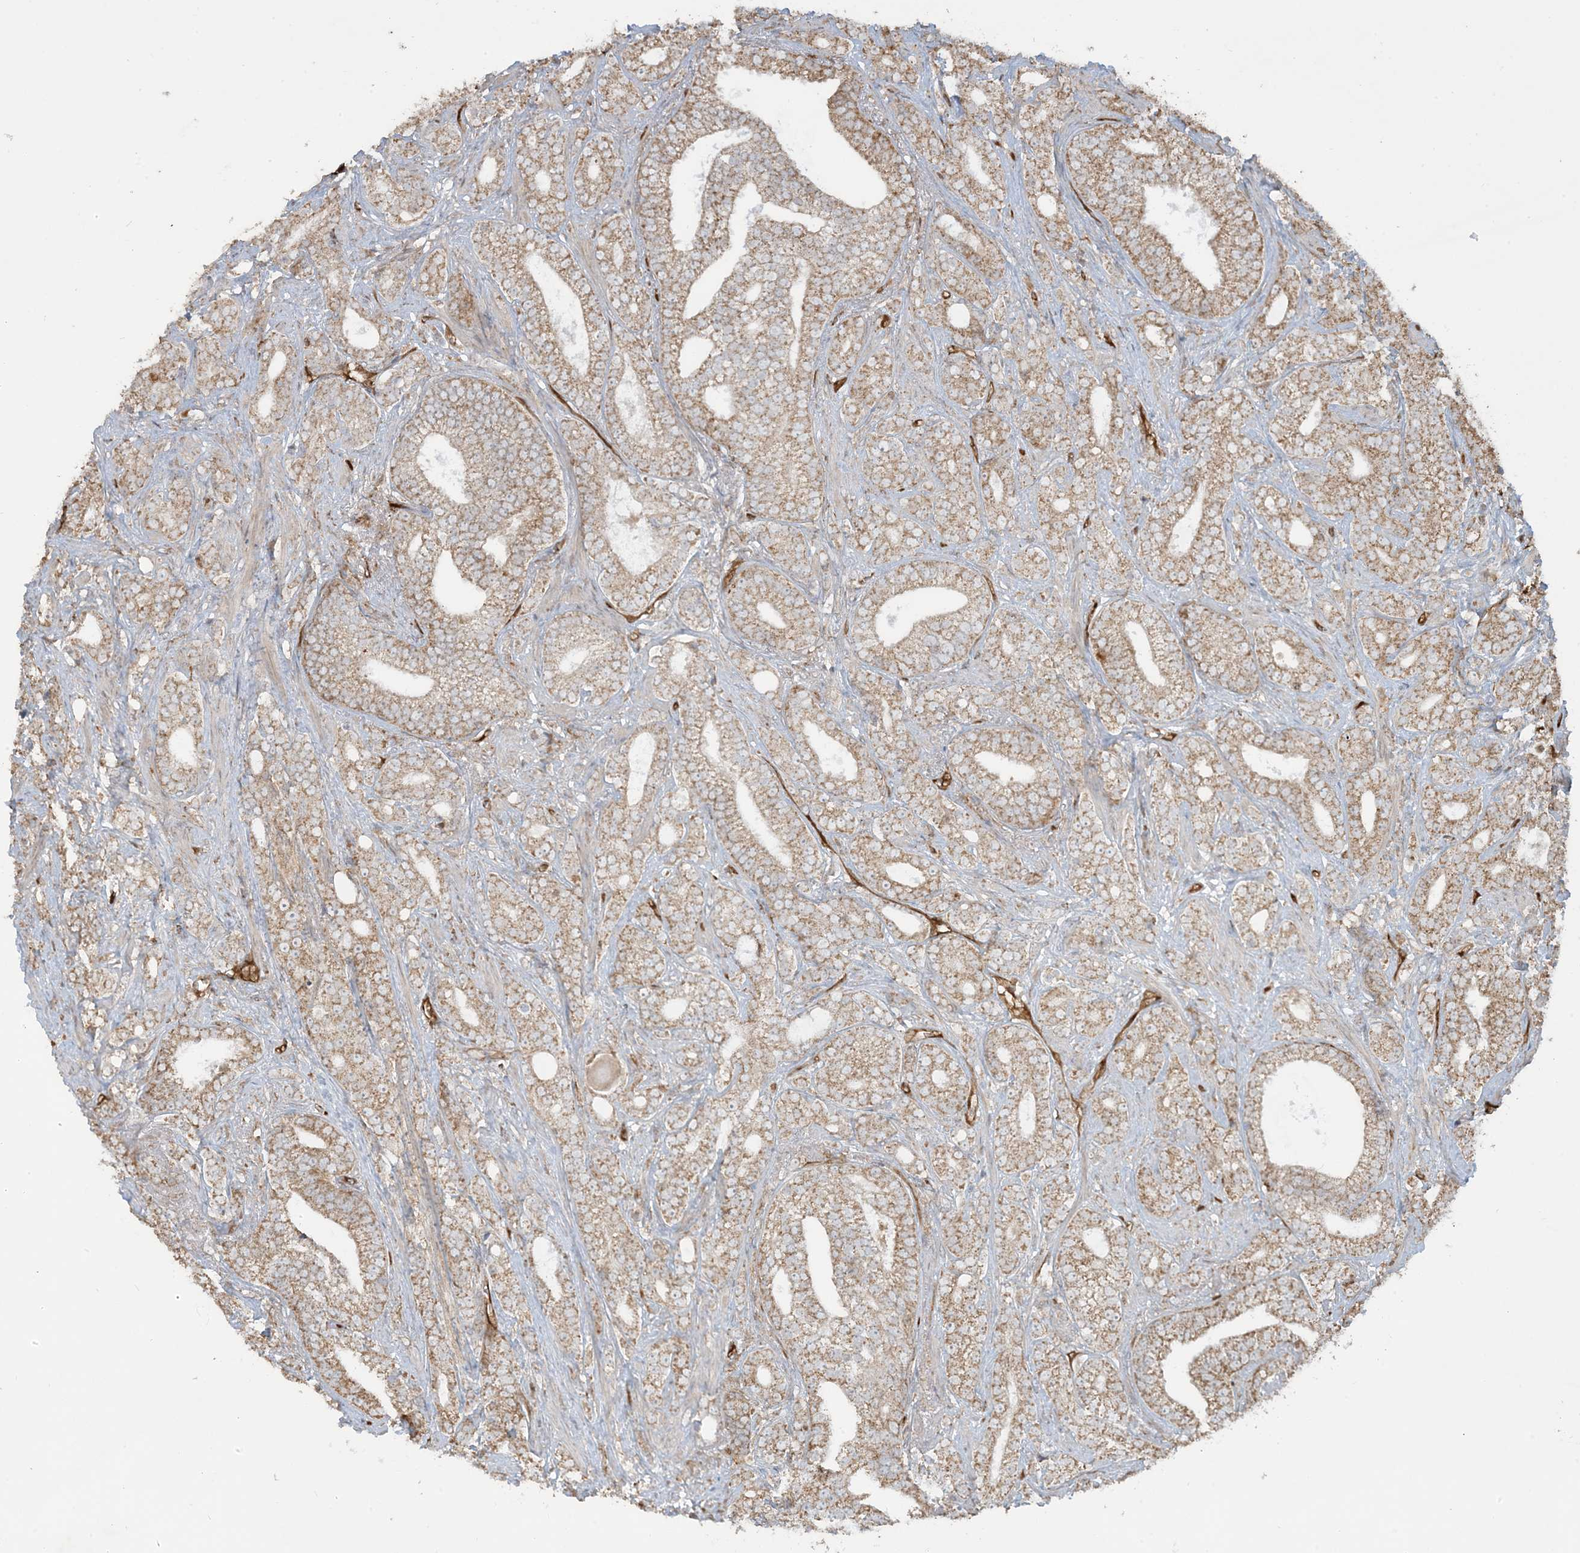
{"staining": {"intensity": "moderate", "quantity": ">75%", "location": "cytoplasmic/membranous"}, "tissue": "prostate cancer", "cell_type": "Tumor cells", "image_type": "cancer", "snomed": [{"axis": "morphology", "description": "Adenocarcinoma, High grade"}, {"axis": "topography", "description": "Prostate and seminal vesicle, NOS"}], "caption": "Tumor cells display medium levels of moderate cytoplasmic/membranous positivity in about >75% of cells in prostate cancer.", "gene": "PPM1F", "patient": {"sex": "male", "age": 67}}